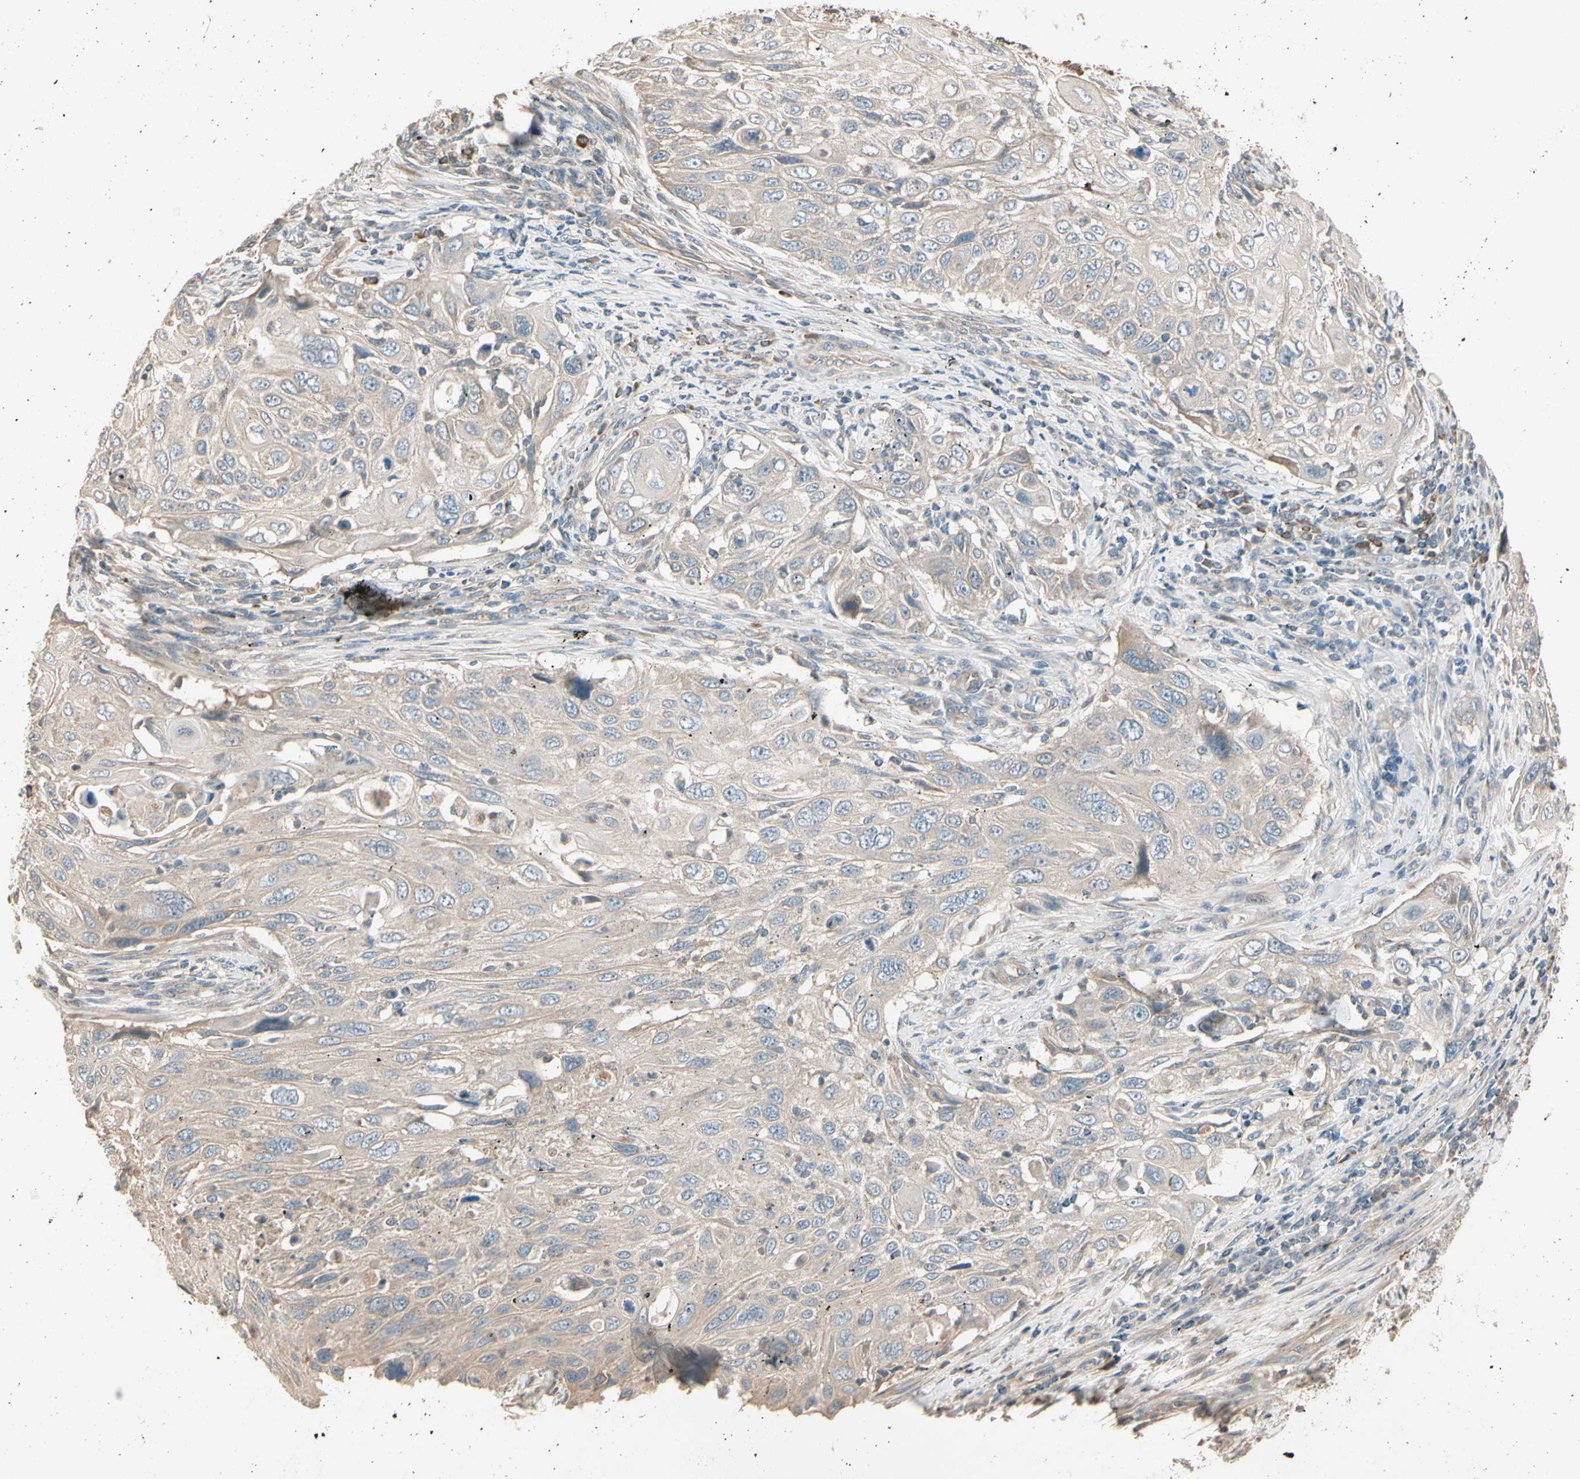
{"staining": {"intensity": "weak", "quantity": ">75%", "location": "cytoplasmic/membranous"}, "tissue": "cervical cancer", "cell_type": "Tumor cells", "image_type": "cancer", "snomed": [{"axis": "morphology", "description": "Squamous cell carcinoma, NOS"}, {"axis": "topography", "description": "Cervix"}], "caption": "This image shows immunohistochemistry staining of human cervical squamous cell carcinoma, with low weak cytoplasmic/membranous staining in approximately >75% of tumor cells.", "gene": "TNFRSF21", "patient": {"sex": "female", "age": 70}}